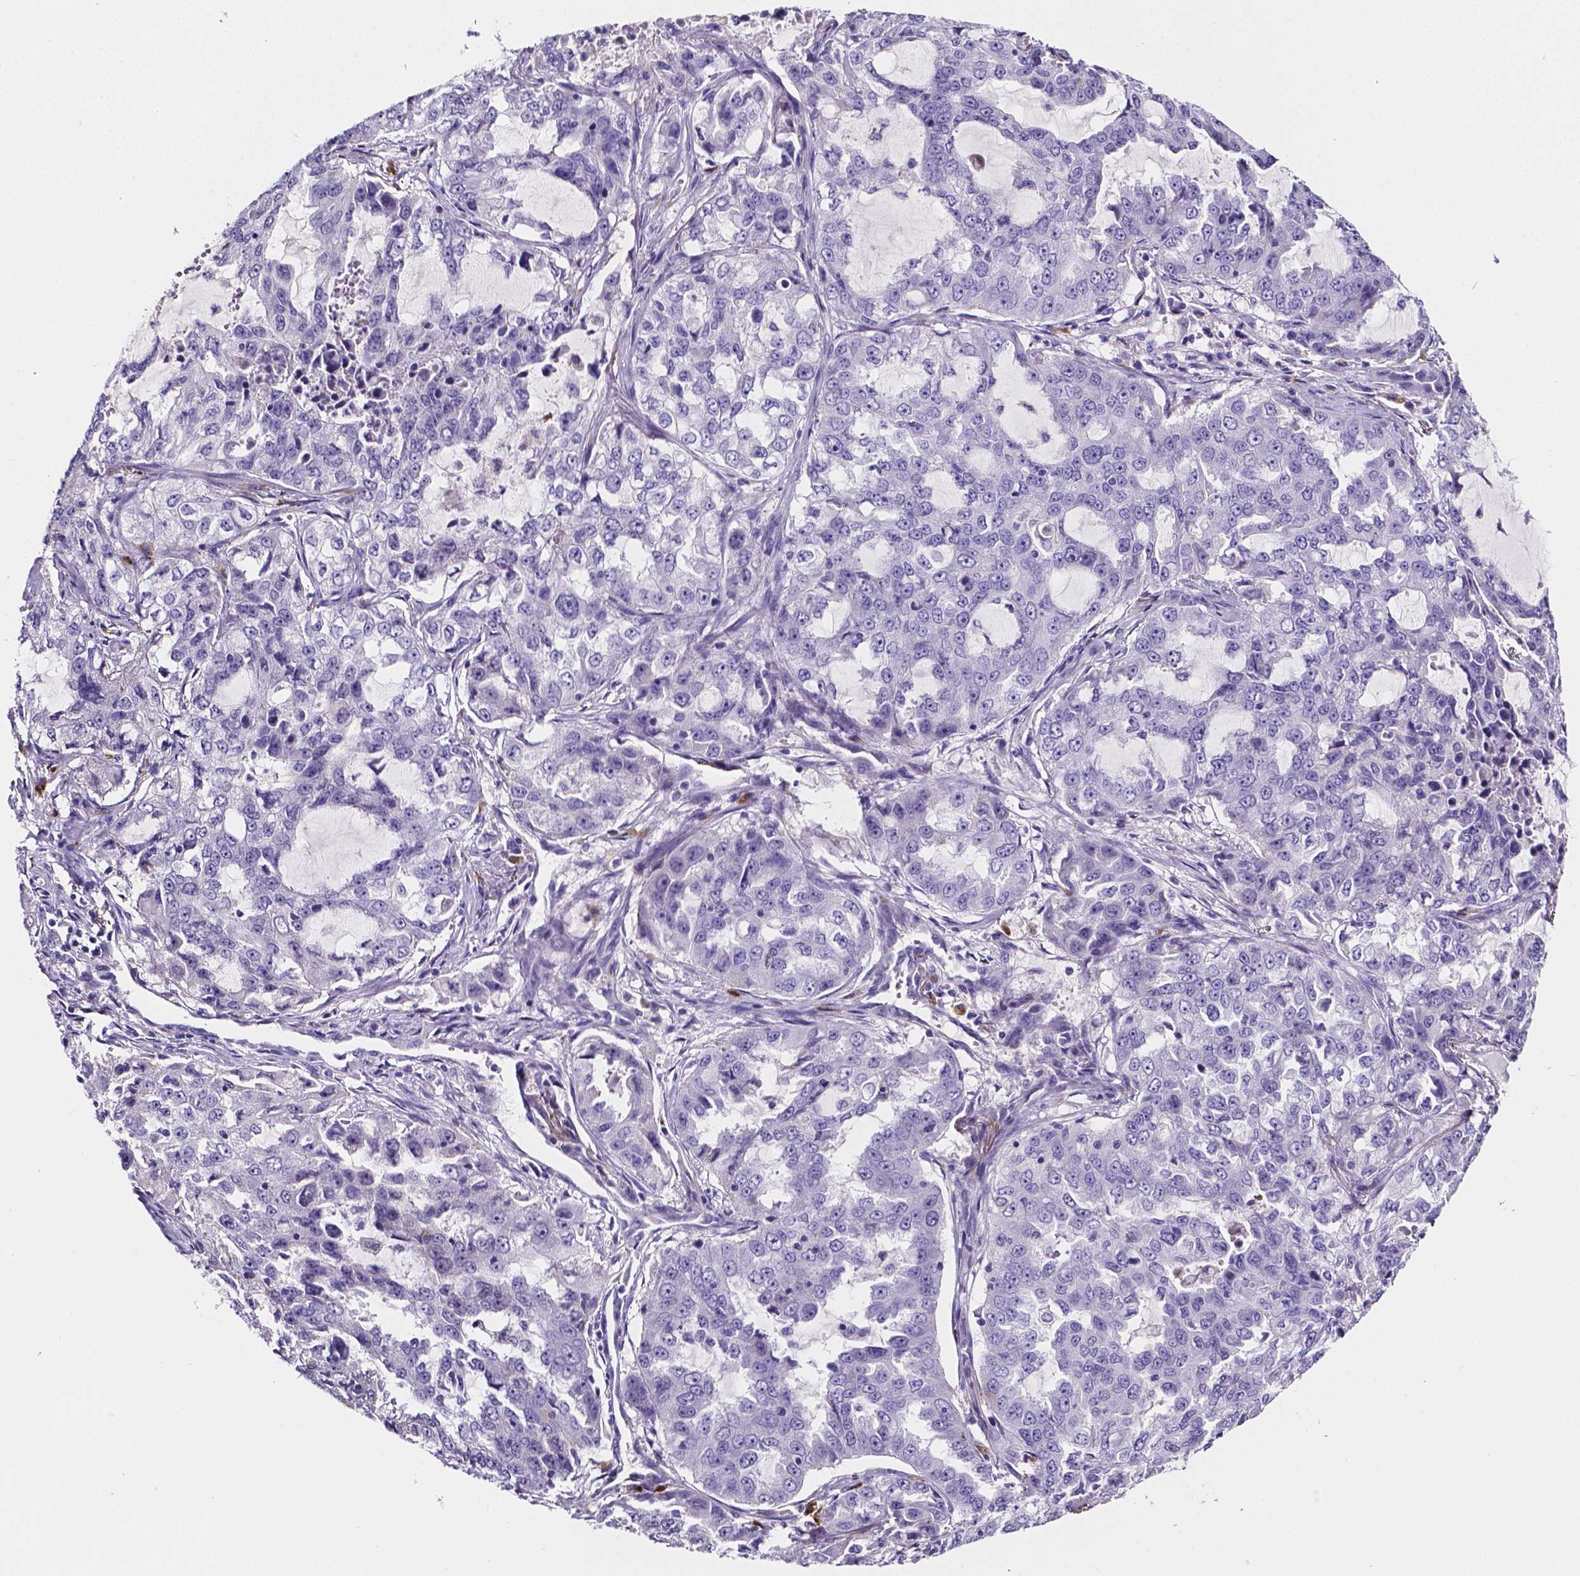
{"staining": {"intensity": "negative", "quantity": "none", "location": "none"}, "tissue": "lung cancer", "cell_type": "Tumor cells", "image_type": "cancer", "snomed": [{"axis": "morphology", "description": "Adenocarcinoma, NOS"}, {"axis": "topography", "description": "Lung"}], "caption": "Protein analysis of adenocarcinoma (lung) displays no significant staining in tumor cells. (Stains: DAB (3,3'-diaminobenzidine) immunohistochemistry (IHC) with hematoxylin counter stain, Microscopy: brightfield microscopy at high magnification).", "gene": "NRGN", "patient": {"sex": "female", "age": 61}}